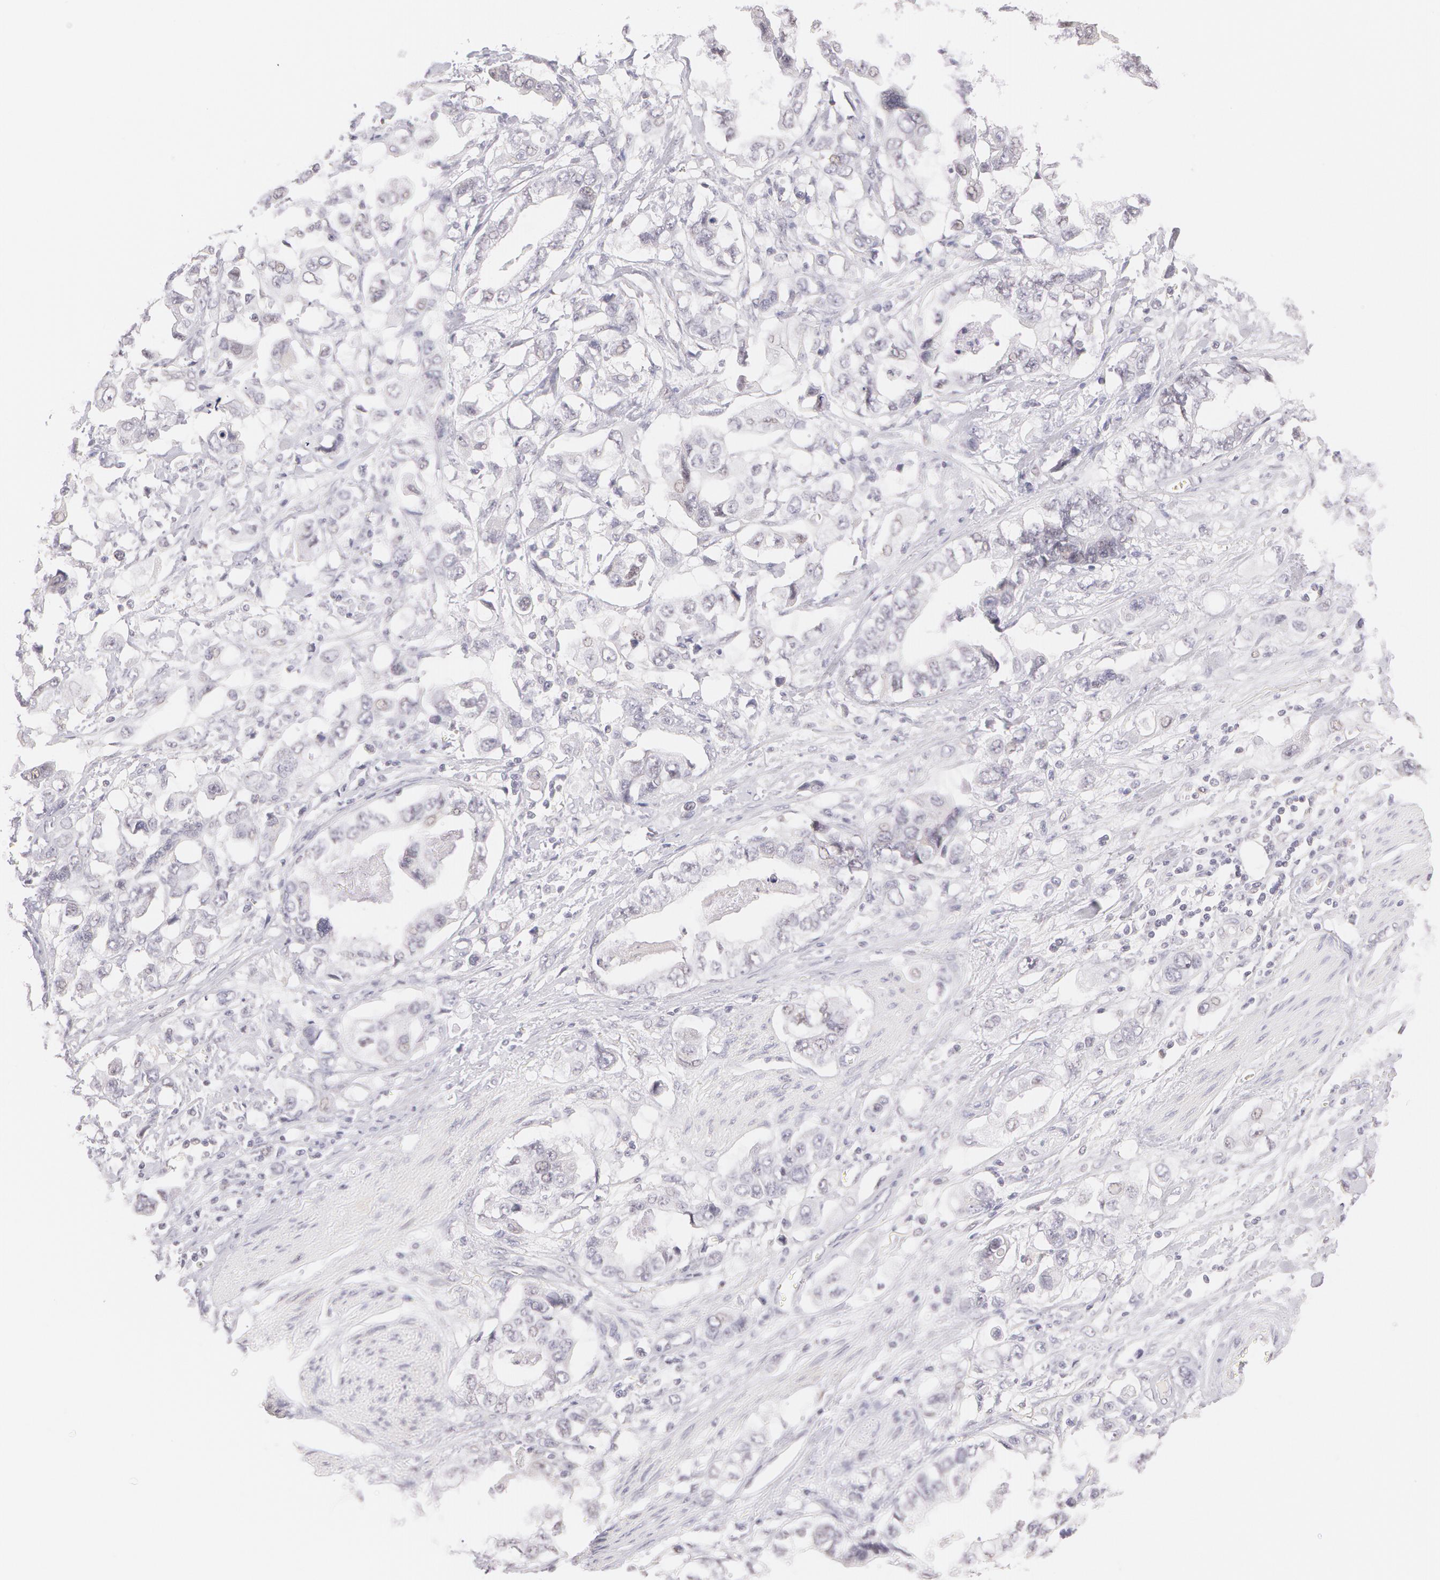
{"staining": {"intensity": "negative", "quantity": "none", "location": "none"}, "tissue": "stomach cancer", "cell_type": "Tumor cells", "image_type": "cancer", "snomed": [{"axis": "morphology", "description": "Adenocarcinoma, NOS"}, {"axis": "topography", "description": "Pancreas"}, {"axis": "topography", "description": "Stomach, upper"}], "caption": "A histopathology image of human stomach cancer is negative for staining in tumor cells.", "gene": "ZNF597", "patient": {"sex": "male", "age": 77}}